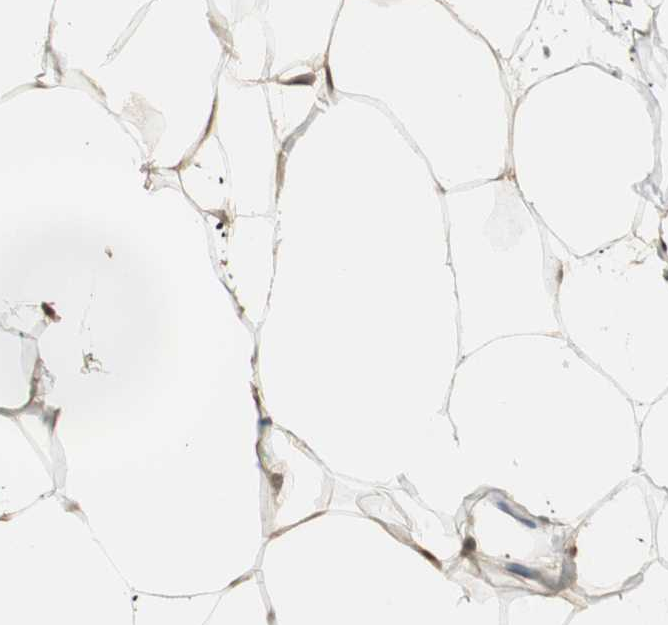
{"staining": {"intensity": "moderate", "quantity": ">75%", "location": "cytoplasmic/membranous"}, "tissue": "adipose tissue", "cell_type": "Adipocytes", "image_type": "normal", "snomed": [{"axis": "morphology", "description": "Normal tissue, NOS"}, {"axis": "topography", "description": "Breast"}, {"axis": "topography", "description": "Adipose tissue"}], "caption": "A medium amount of moderate cytoplasmic/membranous positivity is identified in about >75% of adipocytes in benign adipose tissue.", "gene": "PSMD8", "patient": {"sex": "female", "age": 25}}